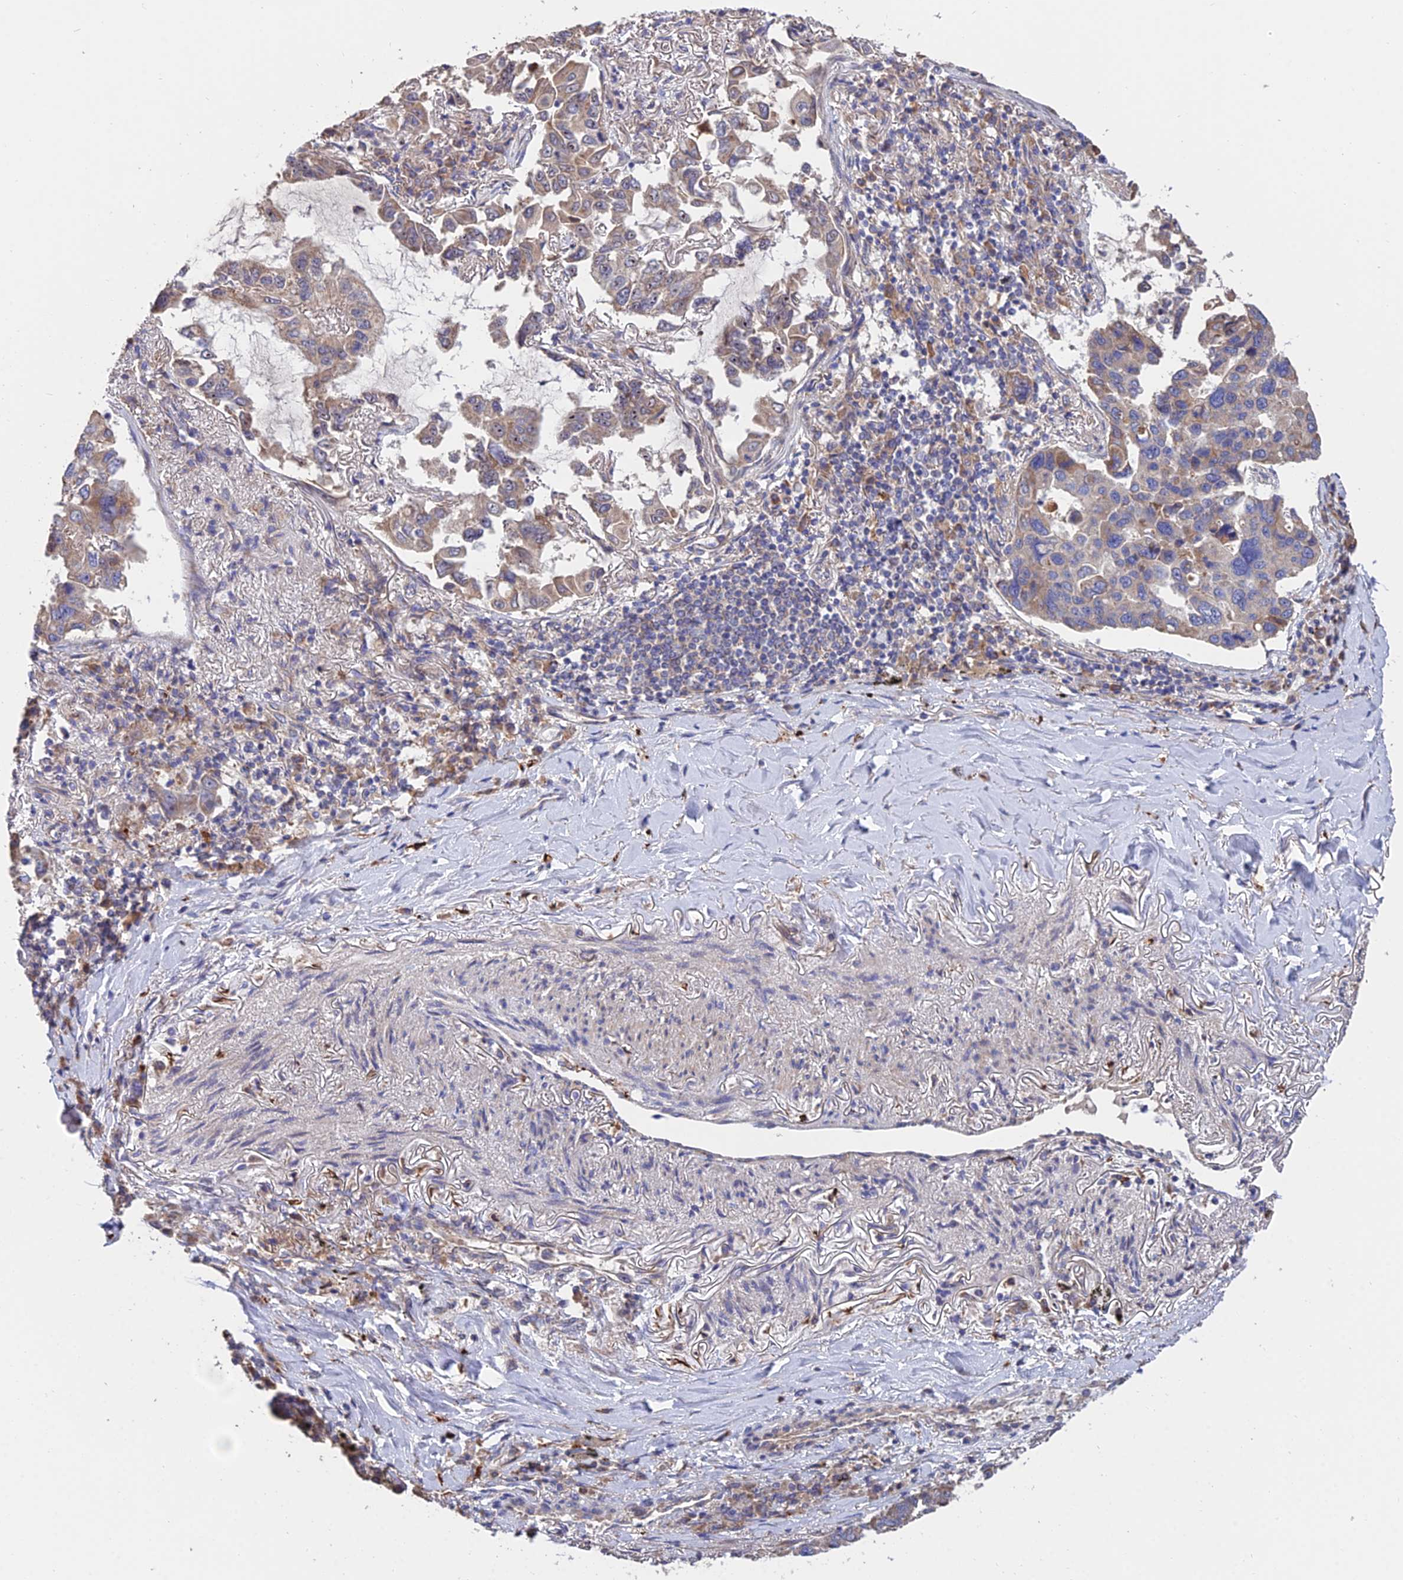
{"staining": {"intensity": "weak", "quantity": ">75%", "location": "cytoplasmic/membranous"}, "tissue": "lung cancer", "cell_type": "Tumor cells", "image_type": "cancer", "snomed": [{"axis": "morphology", "description": "Adenocarcinoma, NOS"}, {"axis": "topography", "description": "Lung"}], "caption": "The histopathology image displays a brown stain indicating the presence of a protein in the cytoplasmic/membranous of tumor cells in lung cancer (adenocarcinoma). (DAB IHC, brown staining for protein, blue staining for nuclei).", "gene": "CDC37L1", "patient": {"sex": "male", "age": 64}}